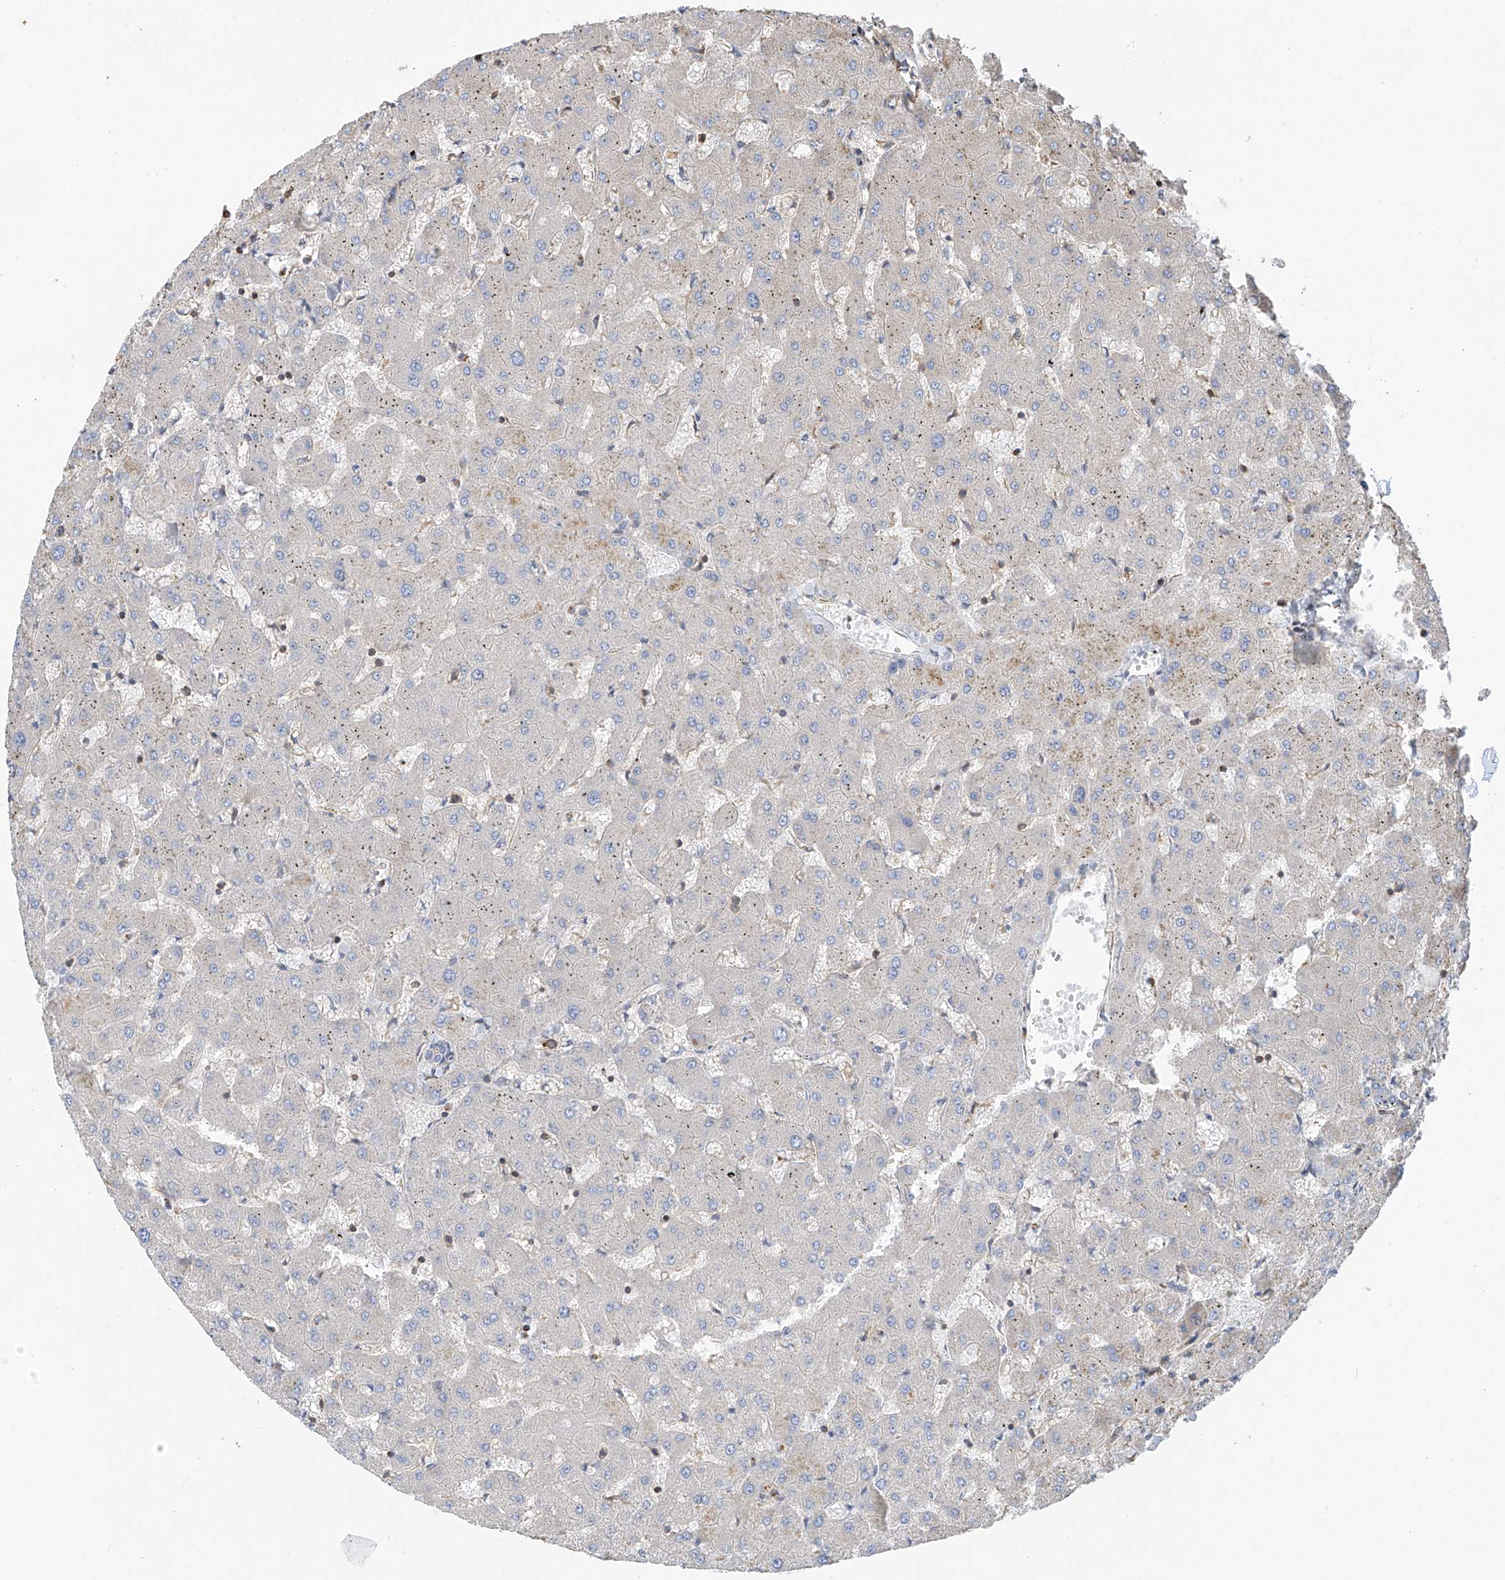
{"staining": {"intensity": "negative", "quantity": "none", "location": "none"}, "tissue": "liver", "cell_type": "Cholangiocytes", "image_type": "normal", "snomed": [{"axis": "morphology", "description": "Normal tissue, NOS"}, {"axis": "topography", "description": "Liver"}], "caption": "DAB immunohistochemical staining of benign liver displays no significant expression in cholangiocytes. The staining was performed using DAB to visualize the protein expression in brown, while the nuclei were stained in blue with hematoxylin (Magnification: 20x).", "gene": "SLC43A3", "patient": {"sex": "female", "age": 63}}